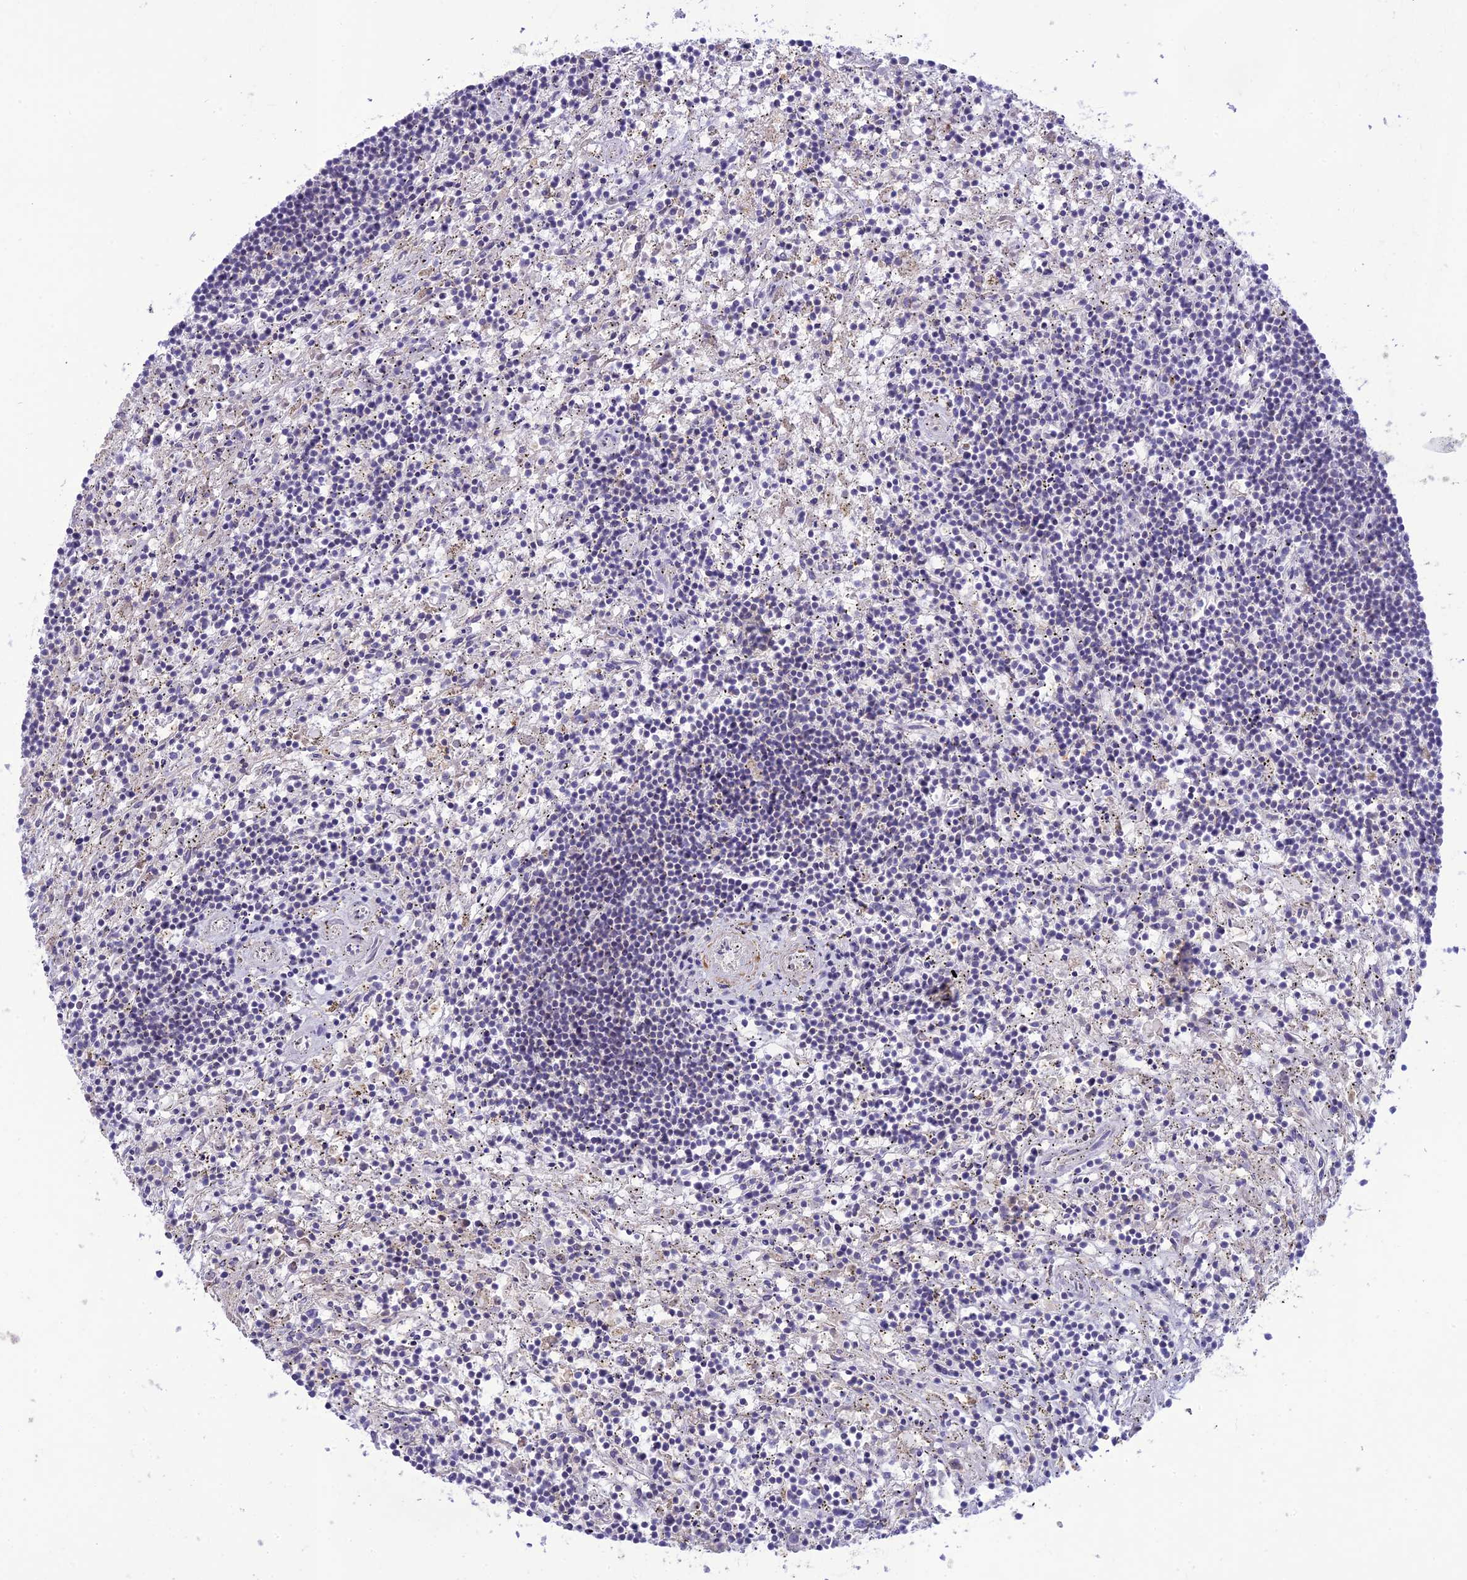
{"staining": {"intensity": "negative", "quantity": "none", "location": "none"}, "tissue": "lymphoma", "cell_type": "Tumor cells", "image_type": "cancer", "snomed": [{"axis": "morphology", "description": "Malignant lymphoma, non-Hodgkin's type, Low grade"}, {"axis": "topography", "description": "Spleen"}], "caption": "Tumor cells are negative for brown protein staining in lymphoma.", "gene": "ITGAE", "patient": {"sex": "male", "age": 76}}